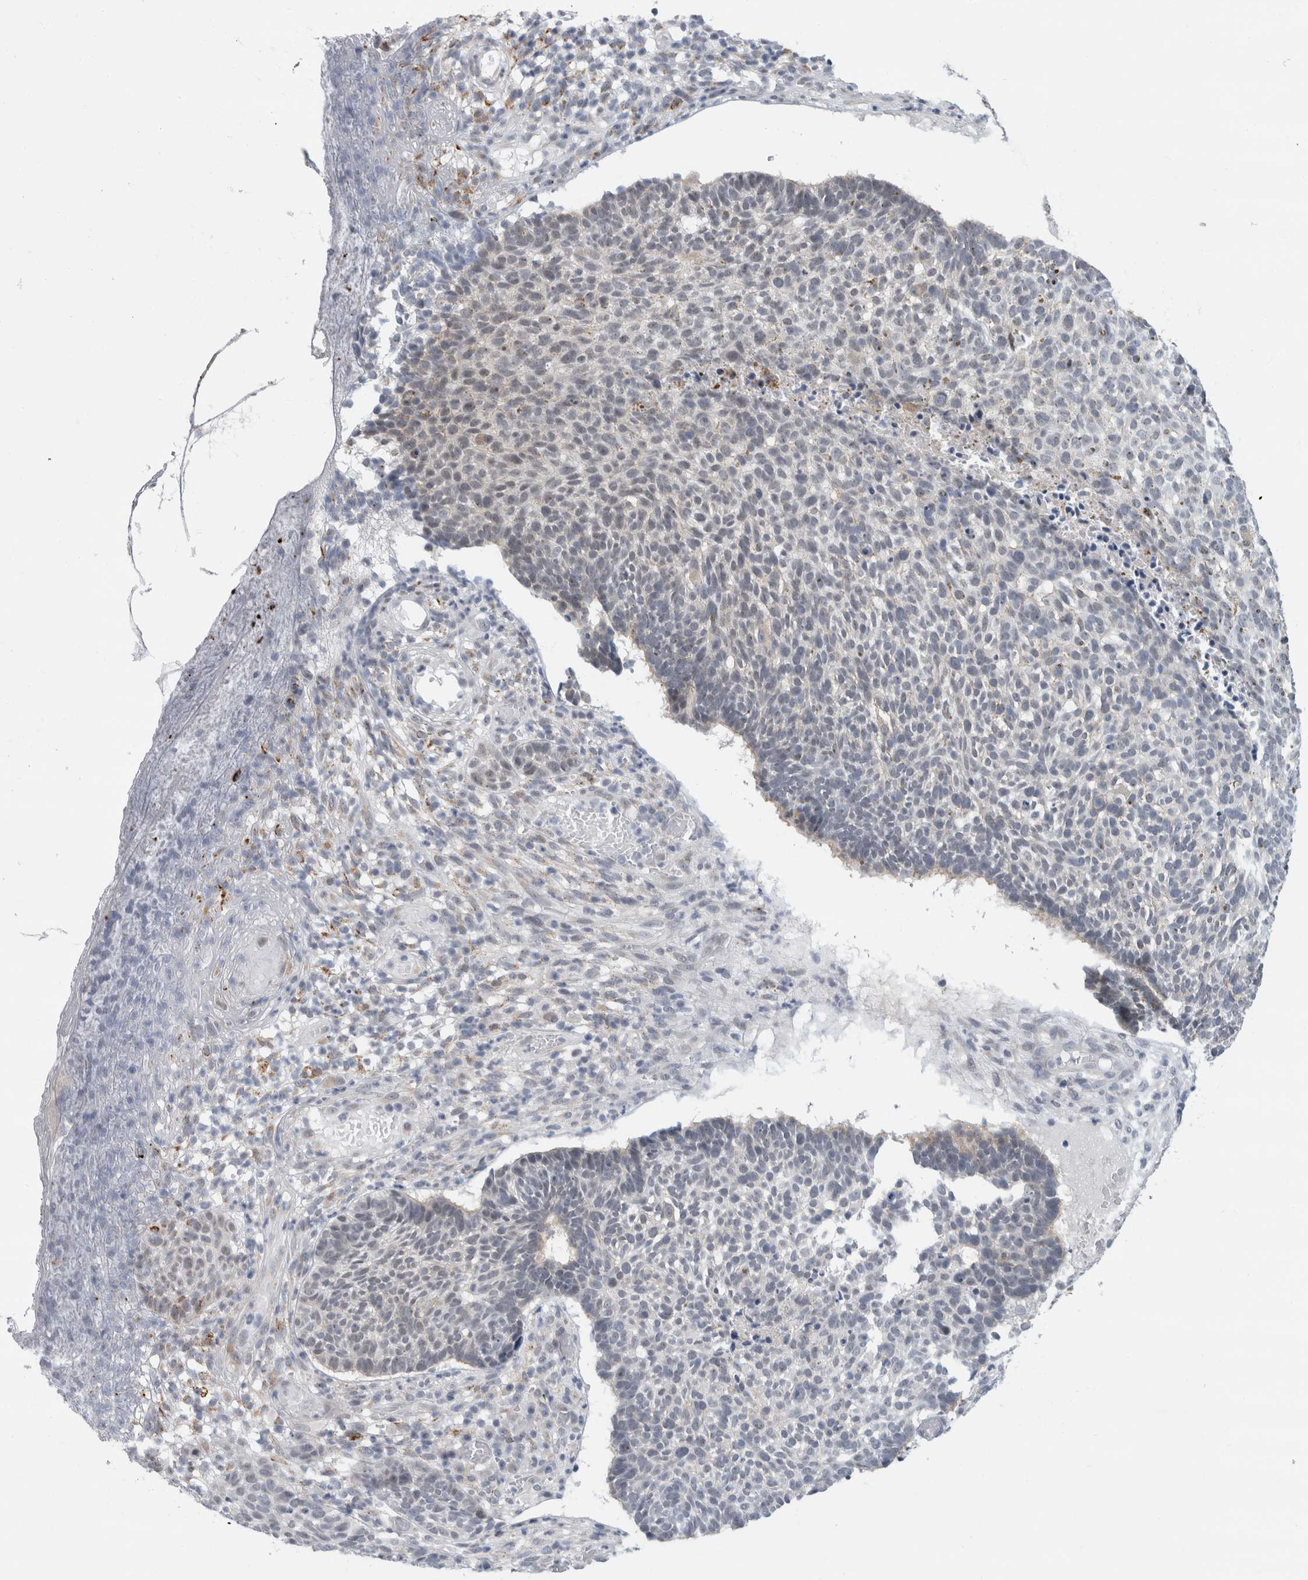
{"staining": {"intensity": "negative", "quantity": "none", "location": "none"}, "tissue": "skin cancer", "cell_type": "Tumor cells", "image_type": "cancer", "snomed": [{"axis": "morphology", "description": "Basal cell carcinoma"}, {"axis": "topography", "description": "Skin"}], "caption": "The immunohistochemistry histopathology image has no significant expression in tumor cells of basal cell carcinoma (skin) tissue.", "gene": "NIPA1", "patient": {"sex": "male", "age": 85}}